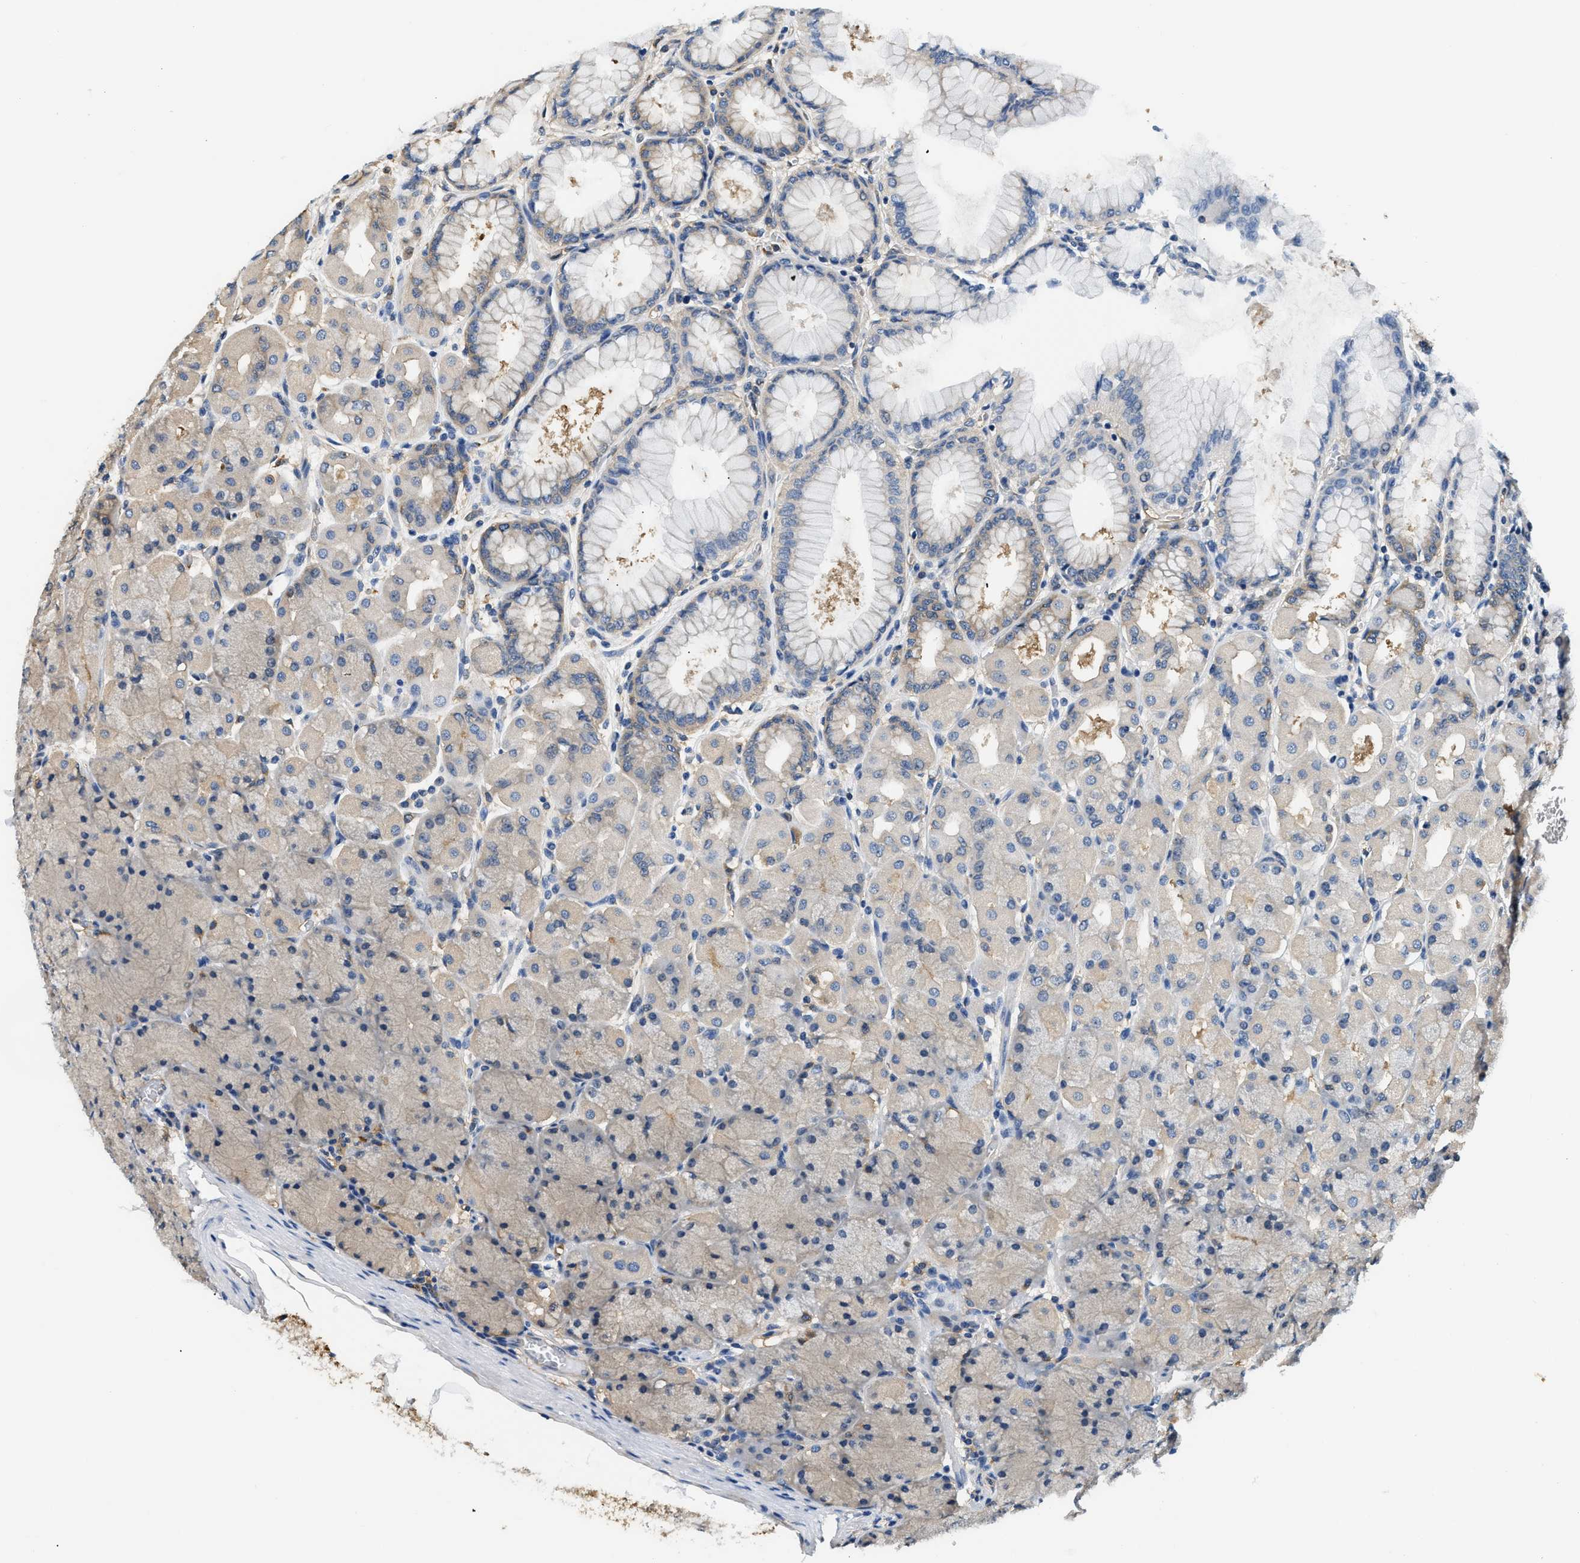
{"staining": {"intensity": "weak", "quantity": "25%-75%", "location": "cytoplasmic/membranous"}, "tissue": "stomach", "cell_type": "Glandular cells", "image_type": "normal", "snomed": [{"axis": "morphology", "description": "Normal tissue, NOS"}, {"axis": "topography", "description": "Stomach, upper"}], "caption": "Immunohistochemistry of normal human stomach demonstrates low levels of weak cytoplasmic/membranous positivity in approximately 25%-75% of glandular cells. The protein of interest is shown in brown color, while the nuclei are stained blue.", "gene": "PPP2R1B", "patient": {"sex": "female", "age": 56}}